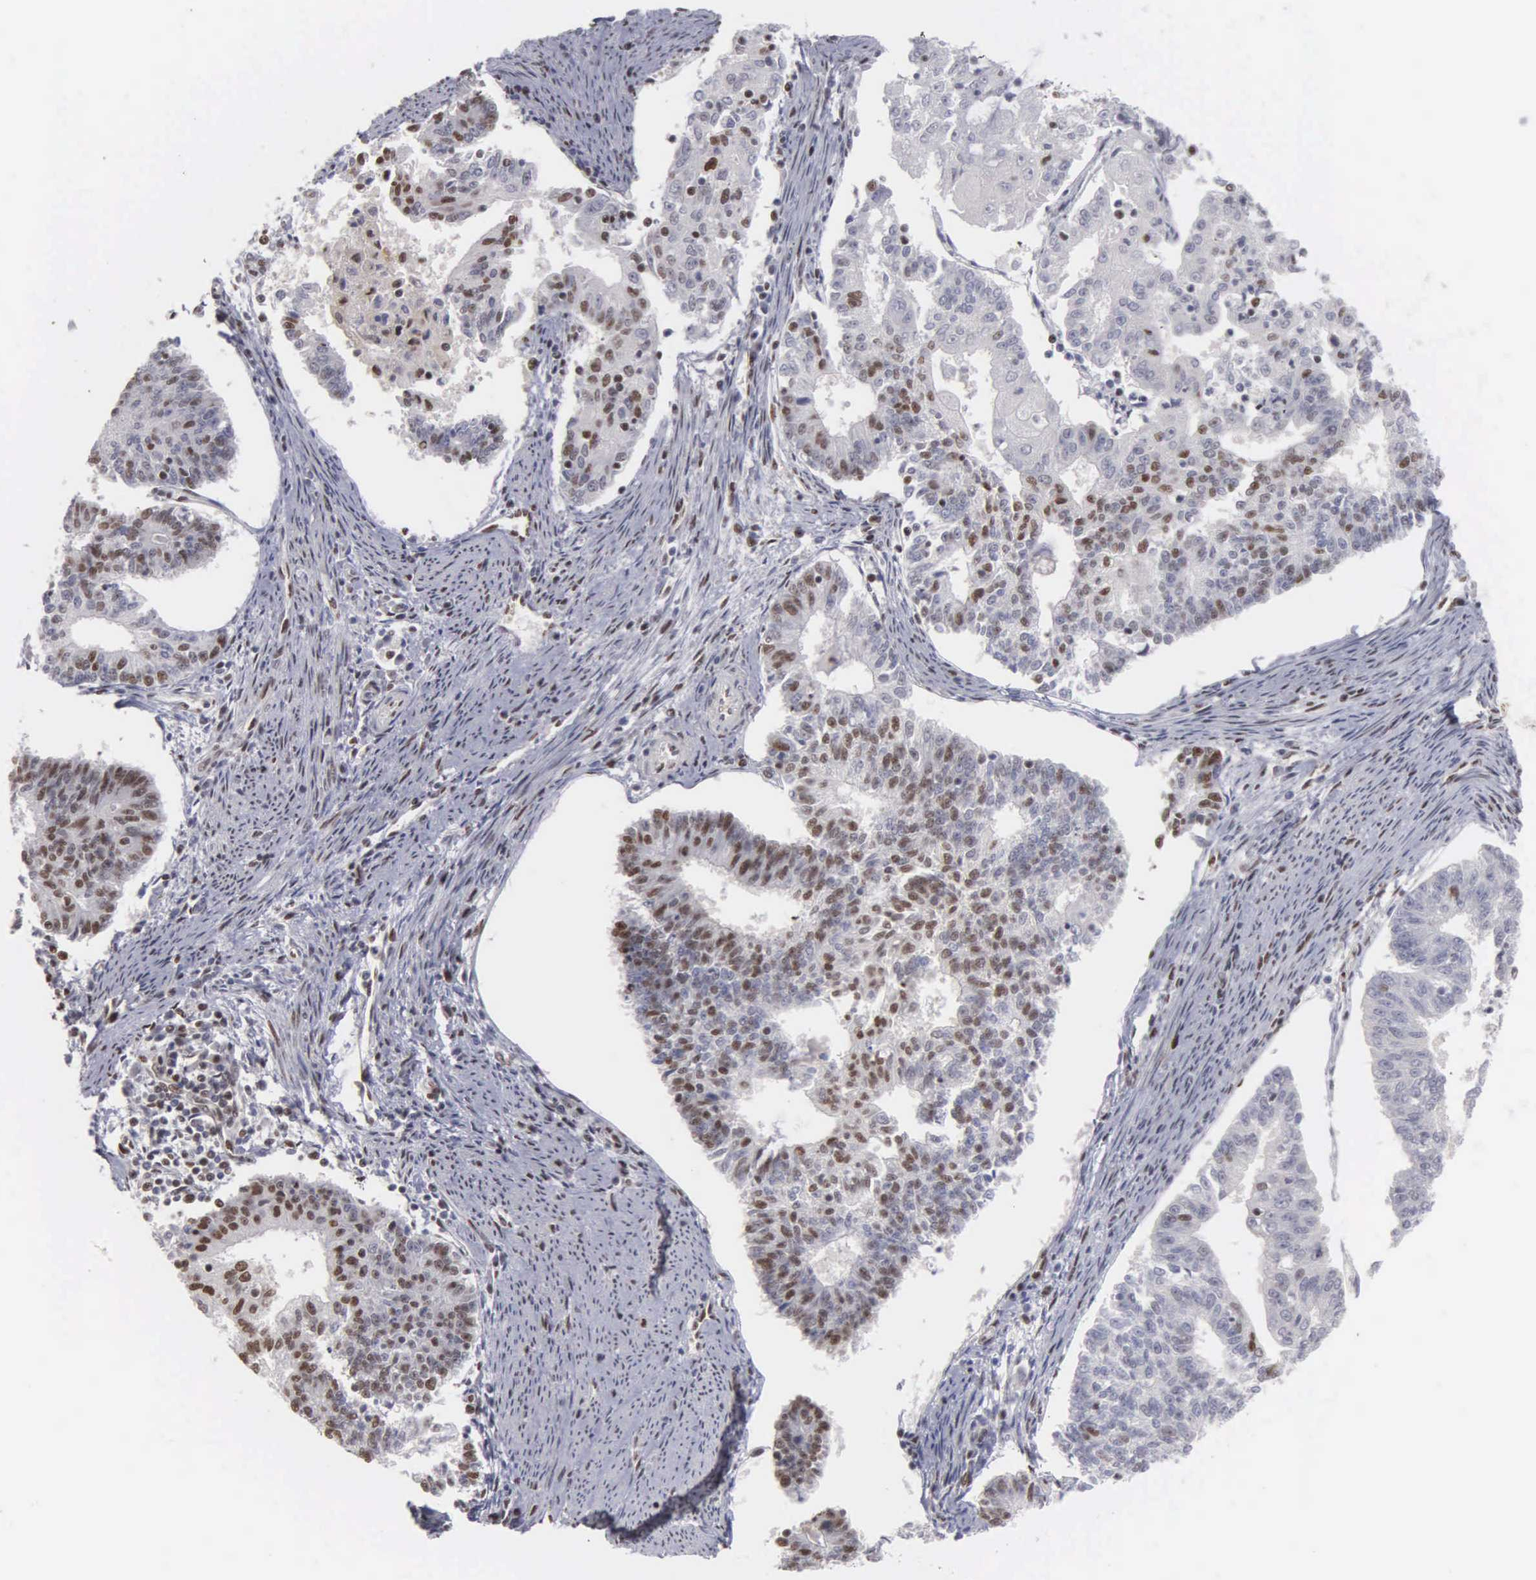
{"staining": {"intensity": "moderate", "quantity": "25%-75%", "location": "nuclear"}, "tissue": "endometrial cancer", "cell_type": "Tumor cells", "image_type": "cancer", "snomed": [{"axis": "morphology", "description": "Adenocarcinoma, NOS"}, {"axis": "topography", "description": "Endometrium"}], "caption": "The photomicrograph shows staining of endometrial adenocarcinoma, revealing moderate nuclear protein expression (brown color) within tumor cells.", "gene": "KIAA0586", "patient": {"sex": "female", "age": 56}}